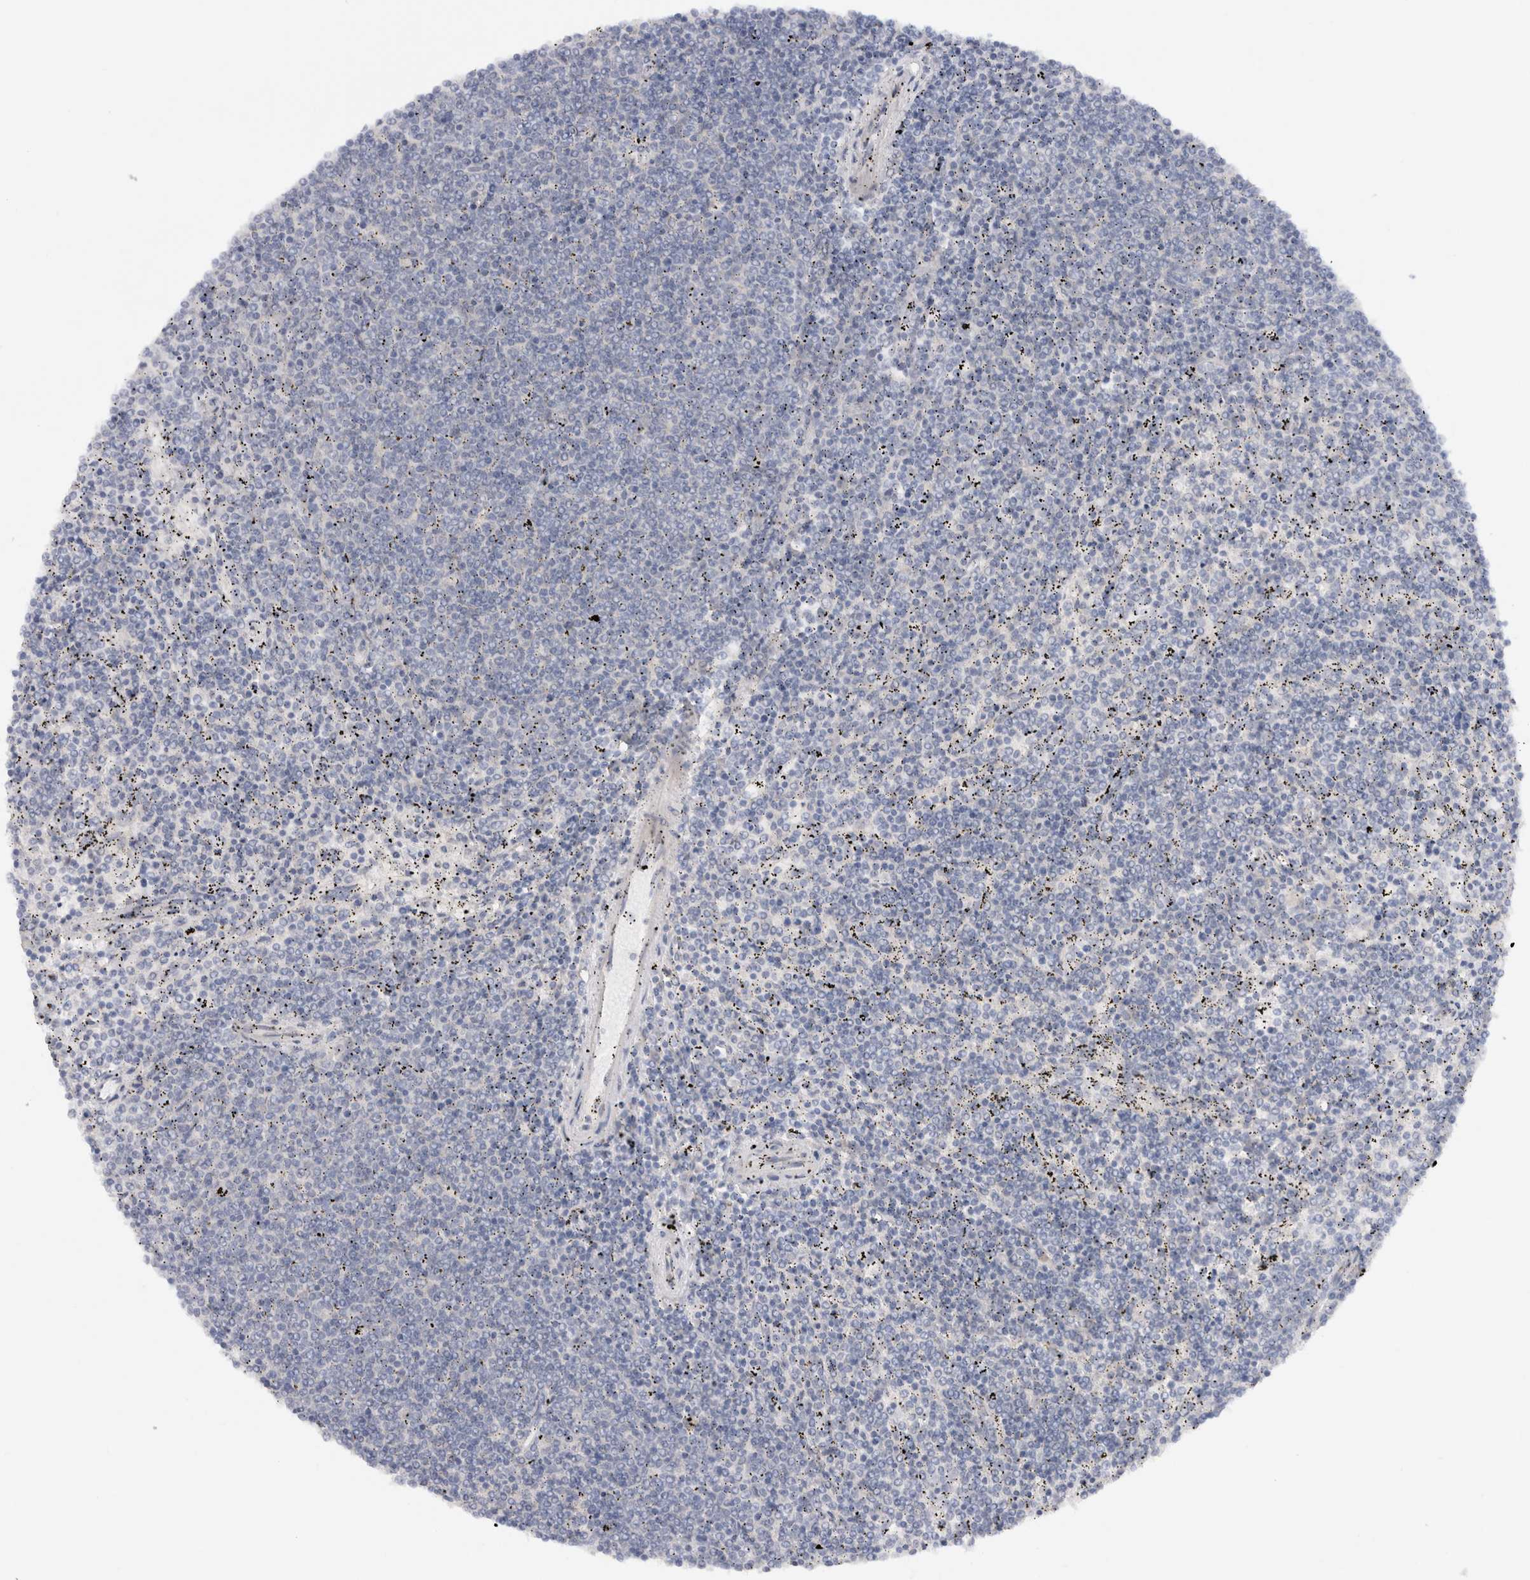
{"staining": {"intensity": "negative", "quantity": "none", "location": "none"}, "tissue": "lymphoma", "cell_type": "Tumor cells", "image_type": "cancer", "snomed": [{"axis": "morphology", "description": "Malignant lymphoma, non-Hodgkin's type, Low grade"}, {"axis": "topography", "description": "Spleen"}], "caption": "Tumor cells show no significant staining in lymphoma.", "gene": "CHRM4", "patient": {"sex": "female", "age": 50}}